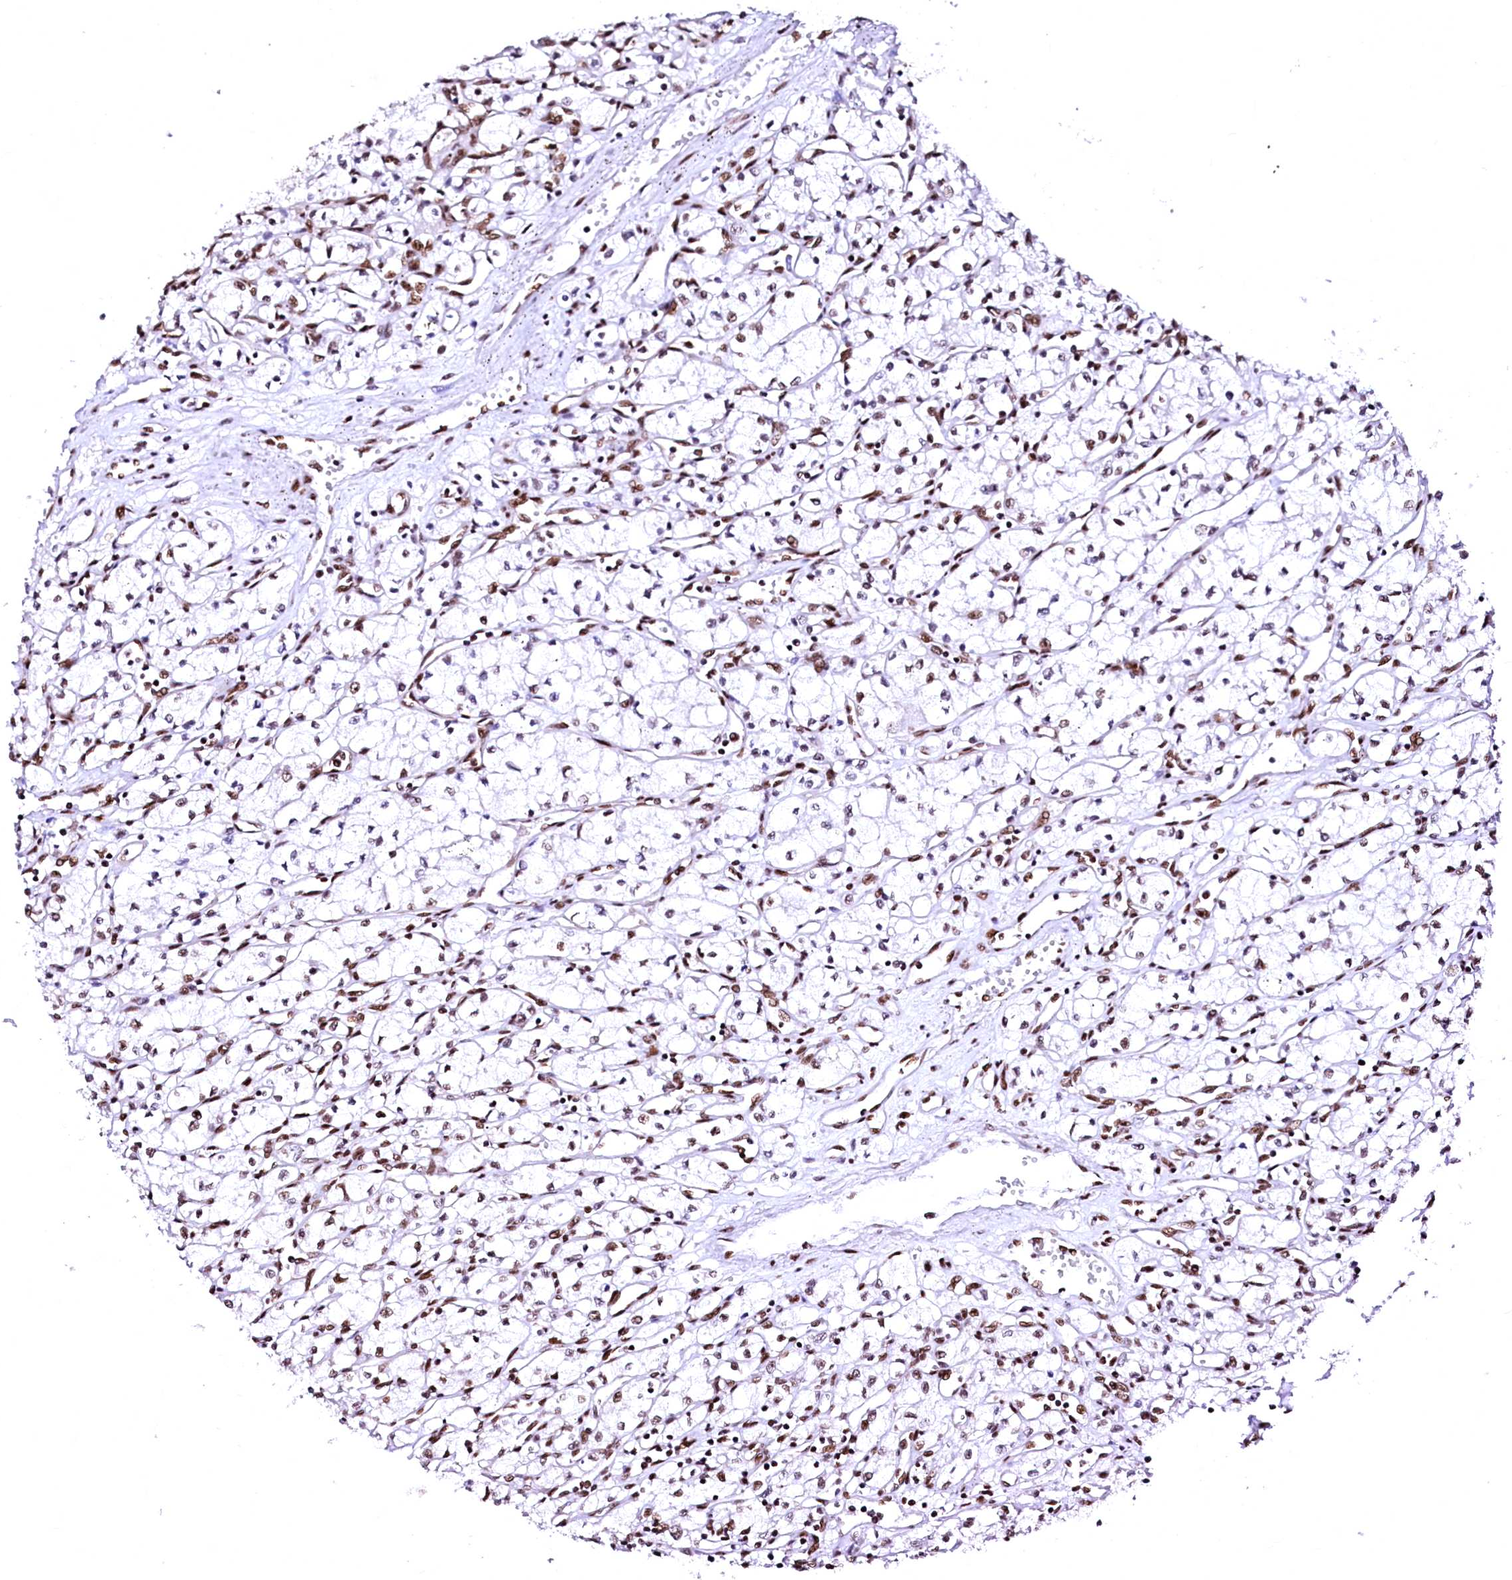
{"staining": {"intensity": "moderate", "quantity": "25%-75%", "location": "nuclear"}, "tissue": "renal cancer", "cell_type": "Tumor cells", "image_type": "cancer", "snomed": [{"axis": "morphology", "description": "Adenocarcinoma, NOS"}, {"axis": "topography", "description": "Kidney"}], "caption": "Human renal adenocarcinoma stained with a protein marker exhibits moderate staining in tumor cells.", "gene": "CPSF6", "patient": {"sex": "male", "age": 59}}